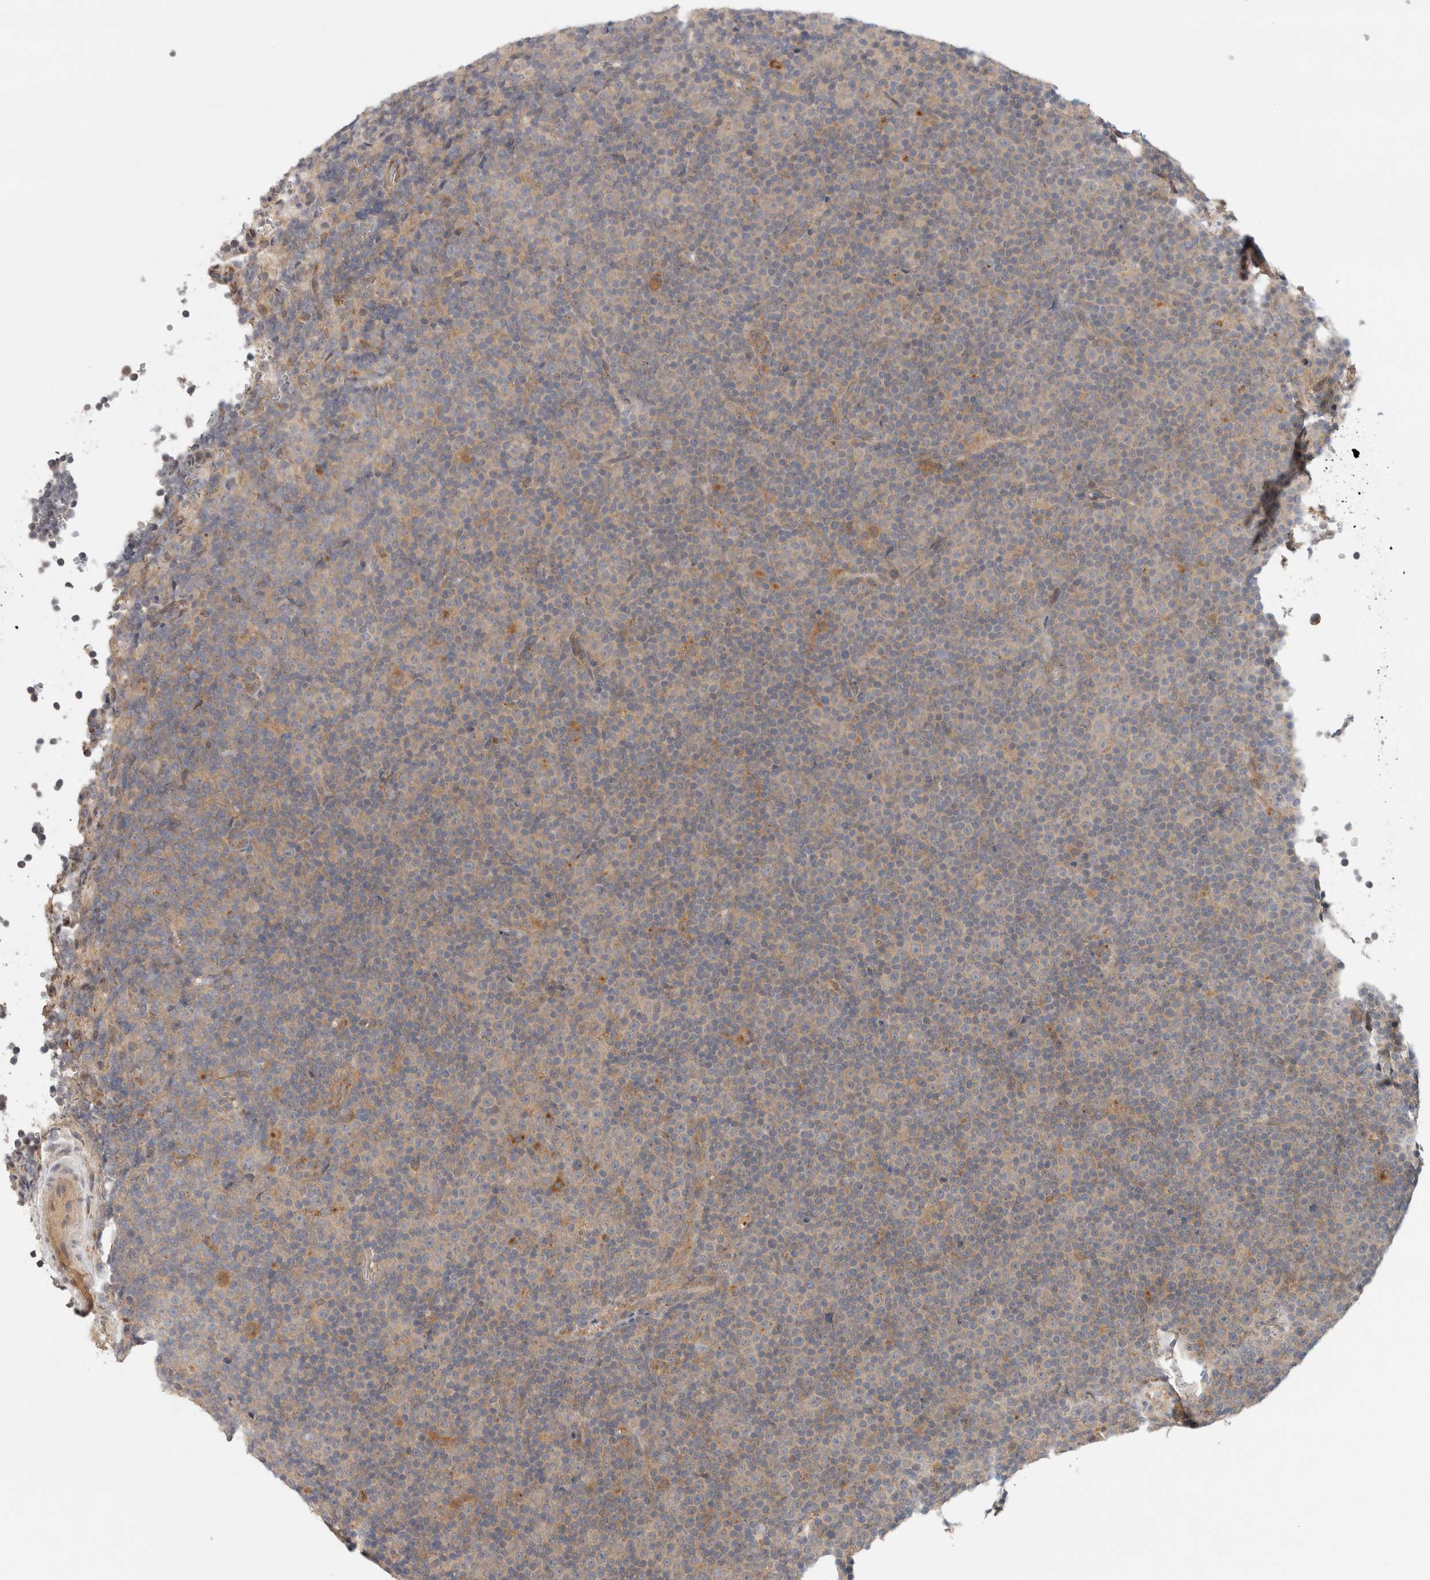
{"staining": {"intensity": "weak", "quantity": "<25%", "location": "cytoplasmic/membranous"}, "tissue": "lymphoma", "cell_type": "Tumor cells", "image_type": "cancer", "snomed": [{"axis": "morphology", "description": "Malignant lymphoma, non-Hodgkin's type, Low grade"}, {"axis": "topography", "description": "Lymph node"}], "caption": "This photomicrograph is of lymphoma stained with immunohistochemistry (IHC) to label a protein in brown with the nuclei are counter-stained blue. There is no positivity in tumor cells. Brightfield microscopy of IHC stained with DAB (3,3'-diaminobenzidine) (brown) and hematoxylin (blue), captured at high magnification.", "gene": "SGK1", "patient": {"sex": "female", "age": 67}}